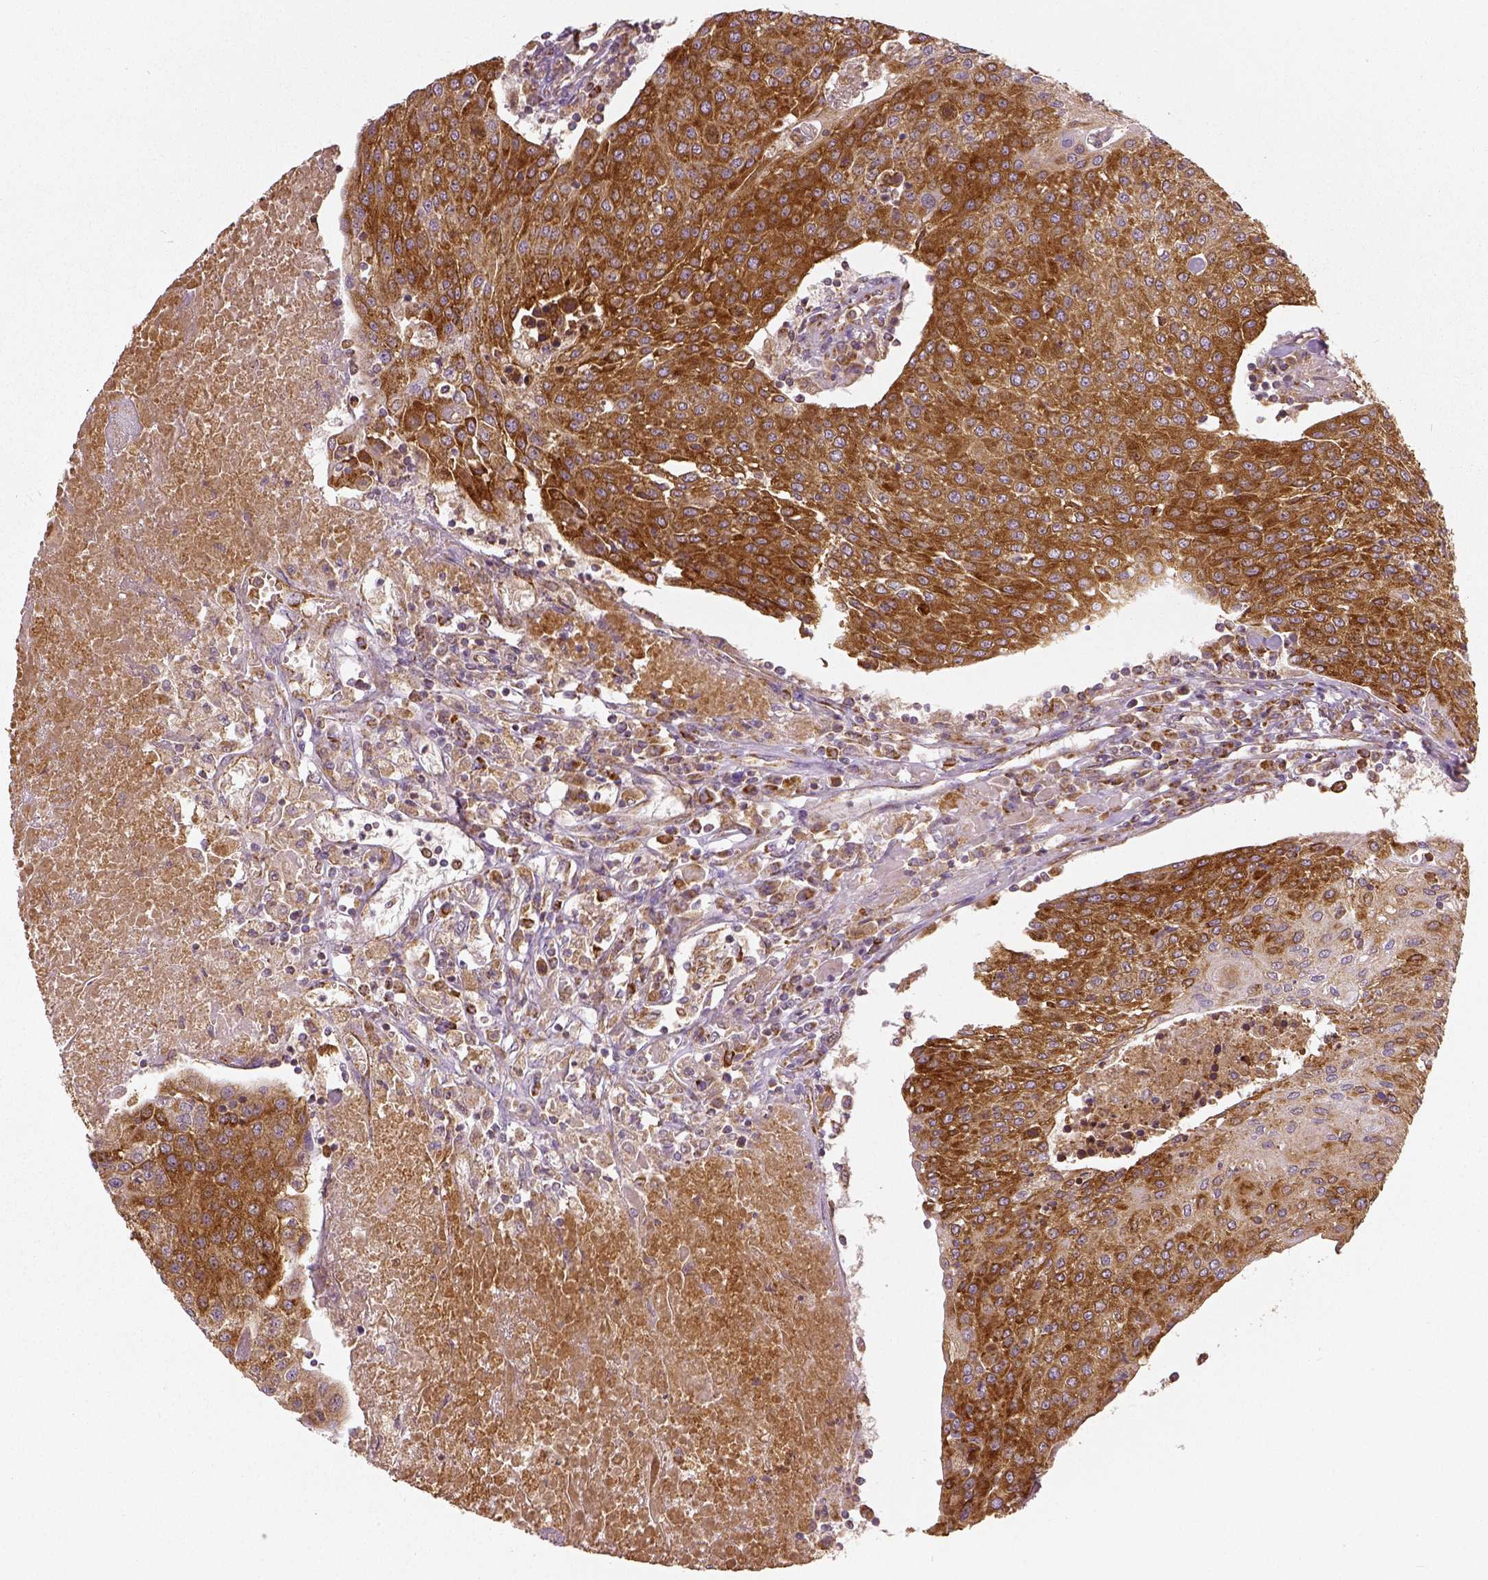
{"staining": {"intensity": "moderate", "quantity": ">75%", "location": "cytoplasmic/membranous"}, "tissue": "urothelial cancer", "cell_type": "Tumor cells", "image_type": "cancer", "snomed": [{"axis": "morphology", "description": "Urothelial carcinoma, High grade"}, {"axis": "topography", "description": "Urinary bladder"}], "caption": "Protein staining of urothelial carcinoma (high-grade) tissue displays moderate cytoplasmic/membranous staining in approximately >75% of tumor cells. The protein of interest is shown in brown color, while the nuclei are stained blue.", "gene": "PGAM5", "patient": {"sex": "female", "age": 85}}